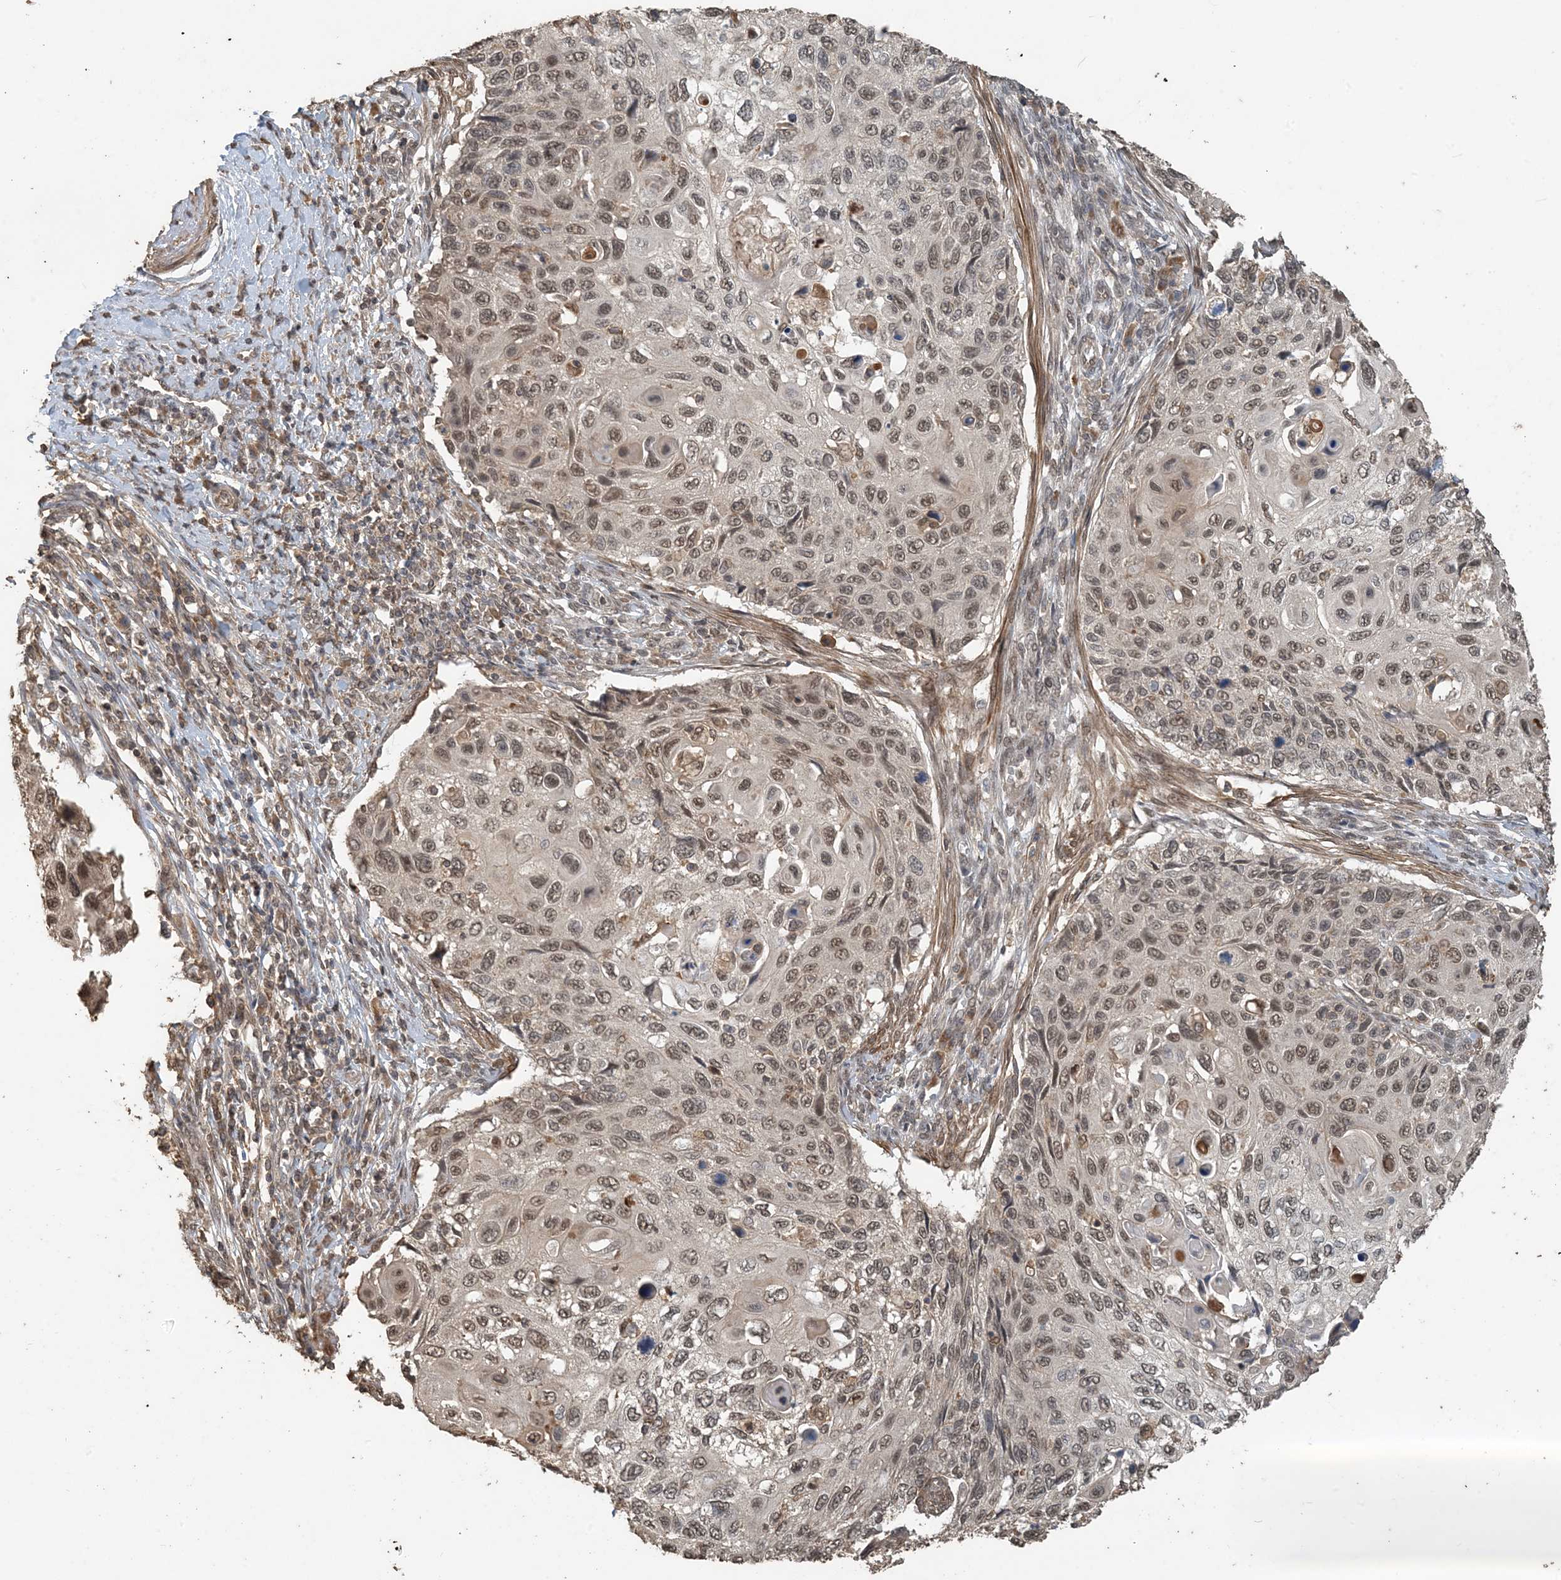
{"staining": {"intensity": "moderate", "quantity": ">75%", "location": "nuclear"}, "tissue": "cervical cancer", "cell_type": "Tumor cells", "image_type": "cancer", "snomed": [{"axis": "morphology", "description": "Squamous cell carcinoma, NOS"}, {"axis": "topography", "description": "Cervix"}], "caption": "Immunohistochemistry (DAB (3,3'-diaminobenzidine)) staining of human squamous cell carcinoma (cervical) exhibits moderate nuclear protein staining in approximately >75% of tumor cells. (Stains: DAB (3,3'-diaminobenzidine) in brown, nuclei in blue, Microscopy: brightfield microscopy at high magnification).", "gene": "ZC3H12A", "patient": {"sex": "female", "age": 70}}